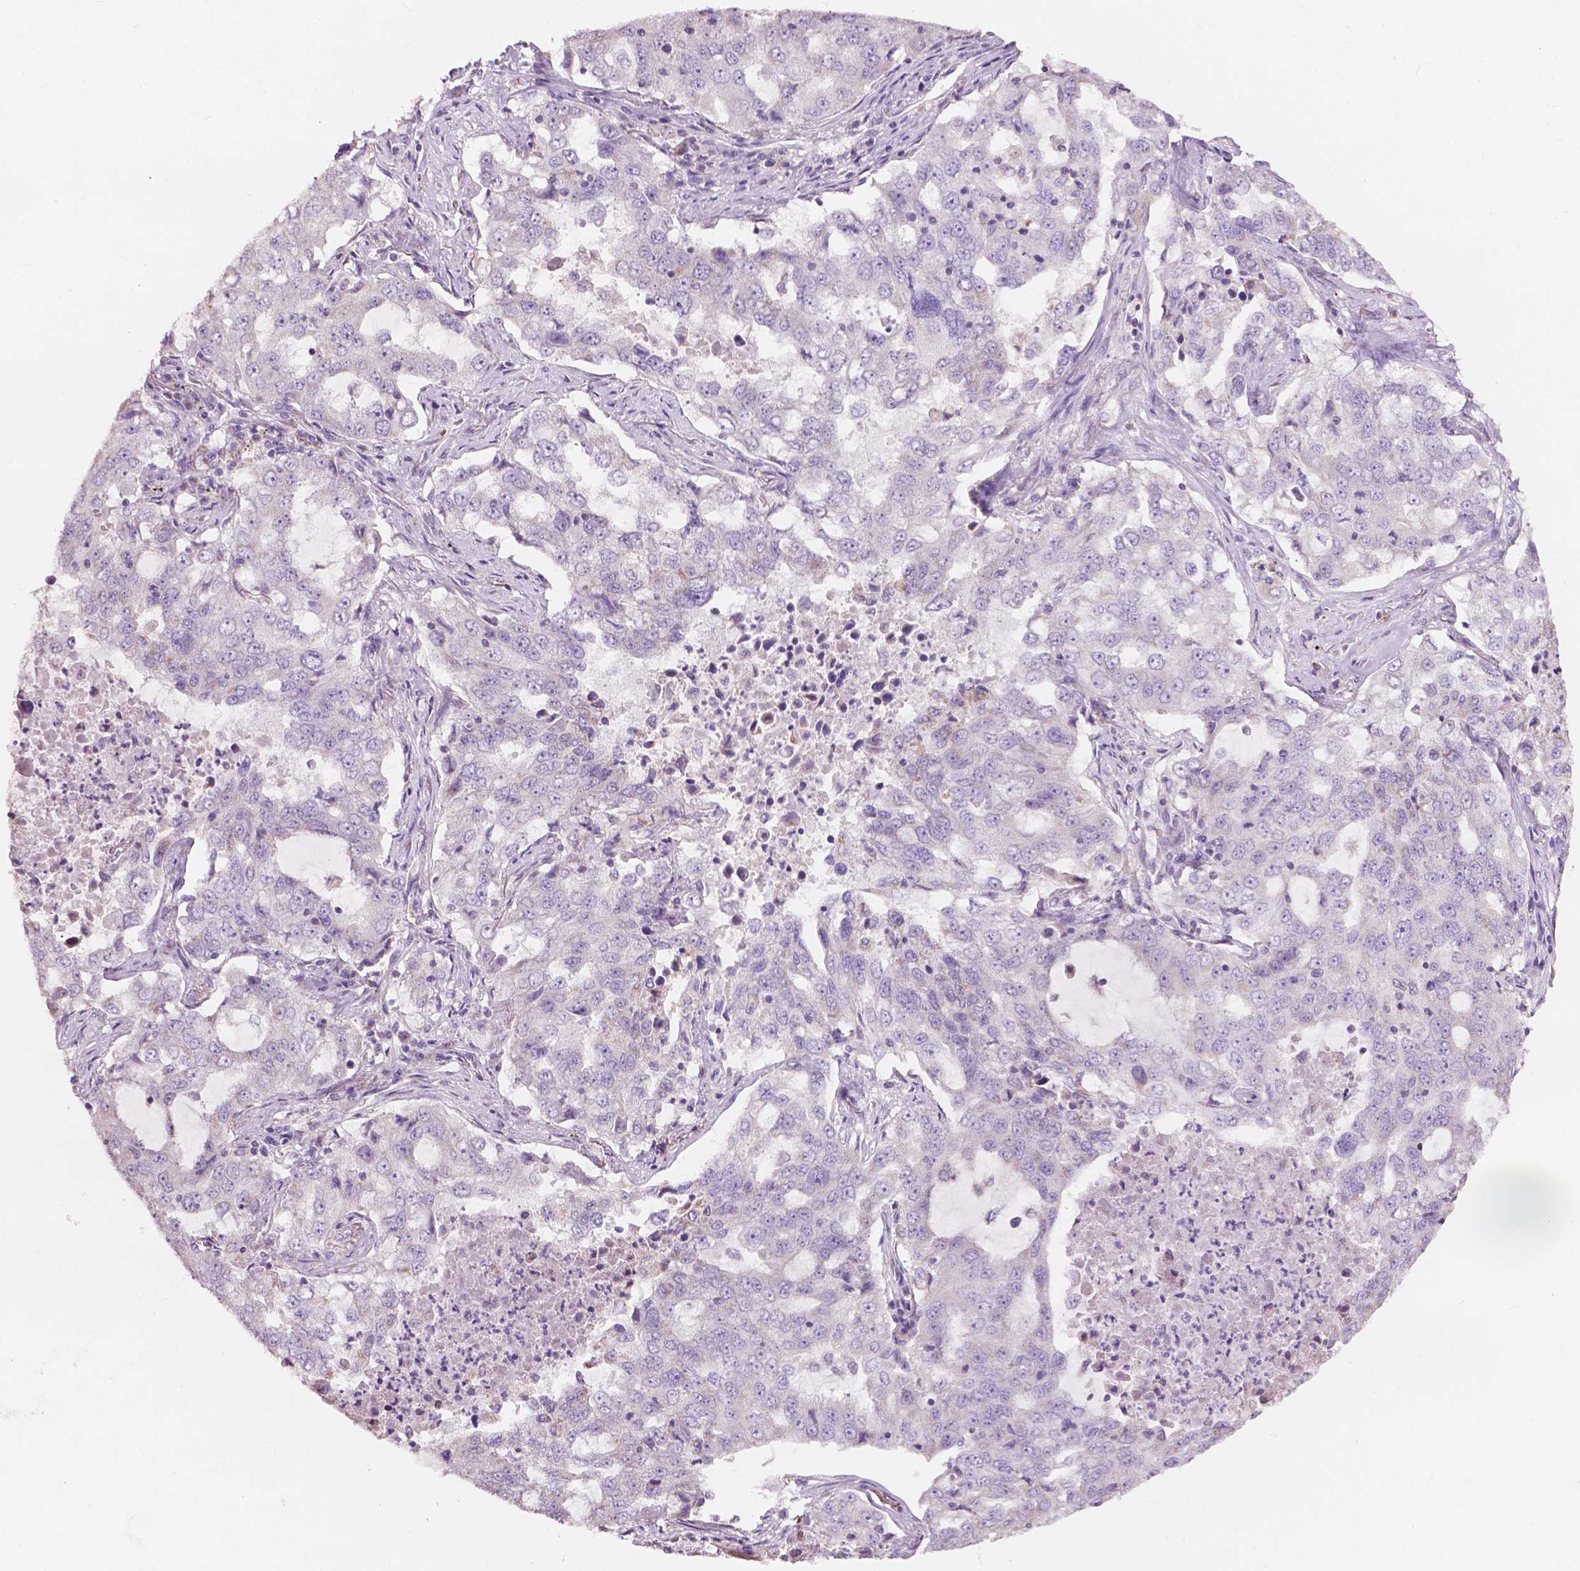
{"staining": {"intensity": "negative", "quantity": "none", "location": "none"}, "tissue": "lung cancer", "cell_type": "Tumor cells", "image_type": "cancer", "snomed": [{"axis": "morphology", "description": "Adenocarcinoma, NOS"}, {"axis": "topography", "description": "Lung"}], "caption": "Protein analysis of adenocarcinoma (lung) displays no significant staining in tumor cells.", "gene": "NDUFS1", "patient": {"sex": "female", "age": 61}}